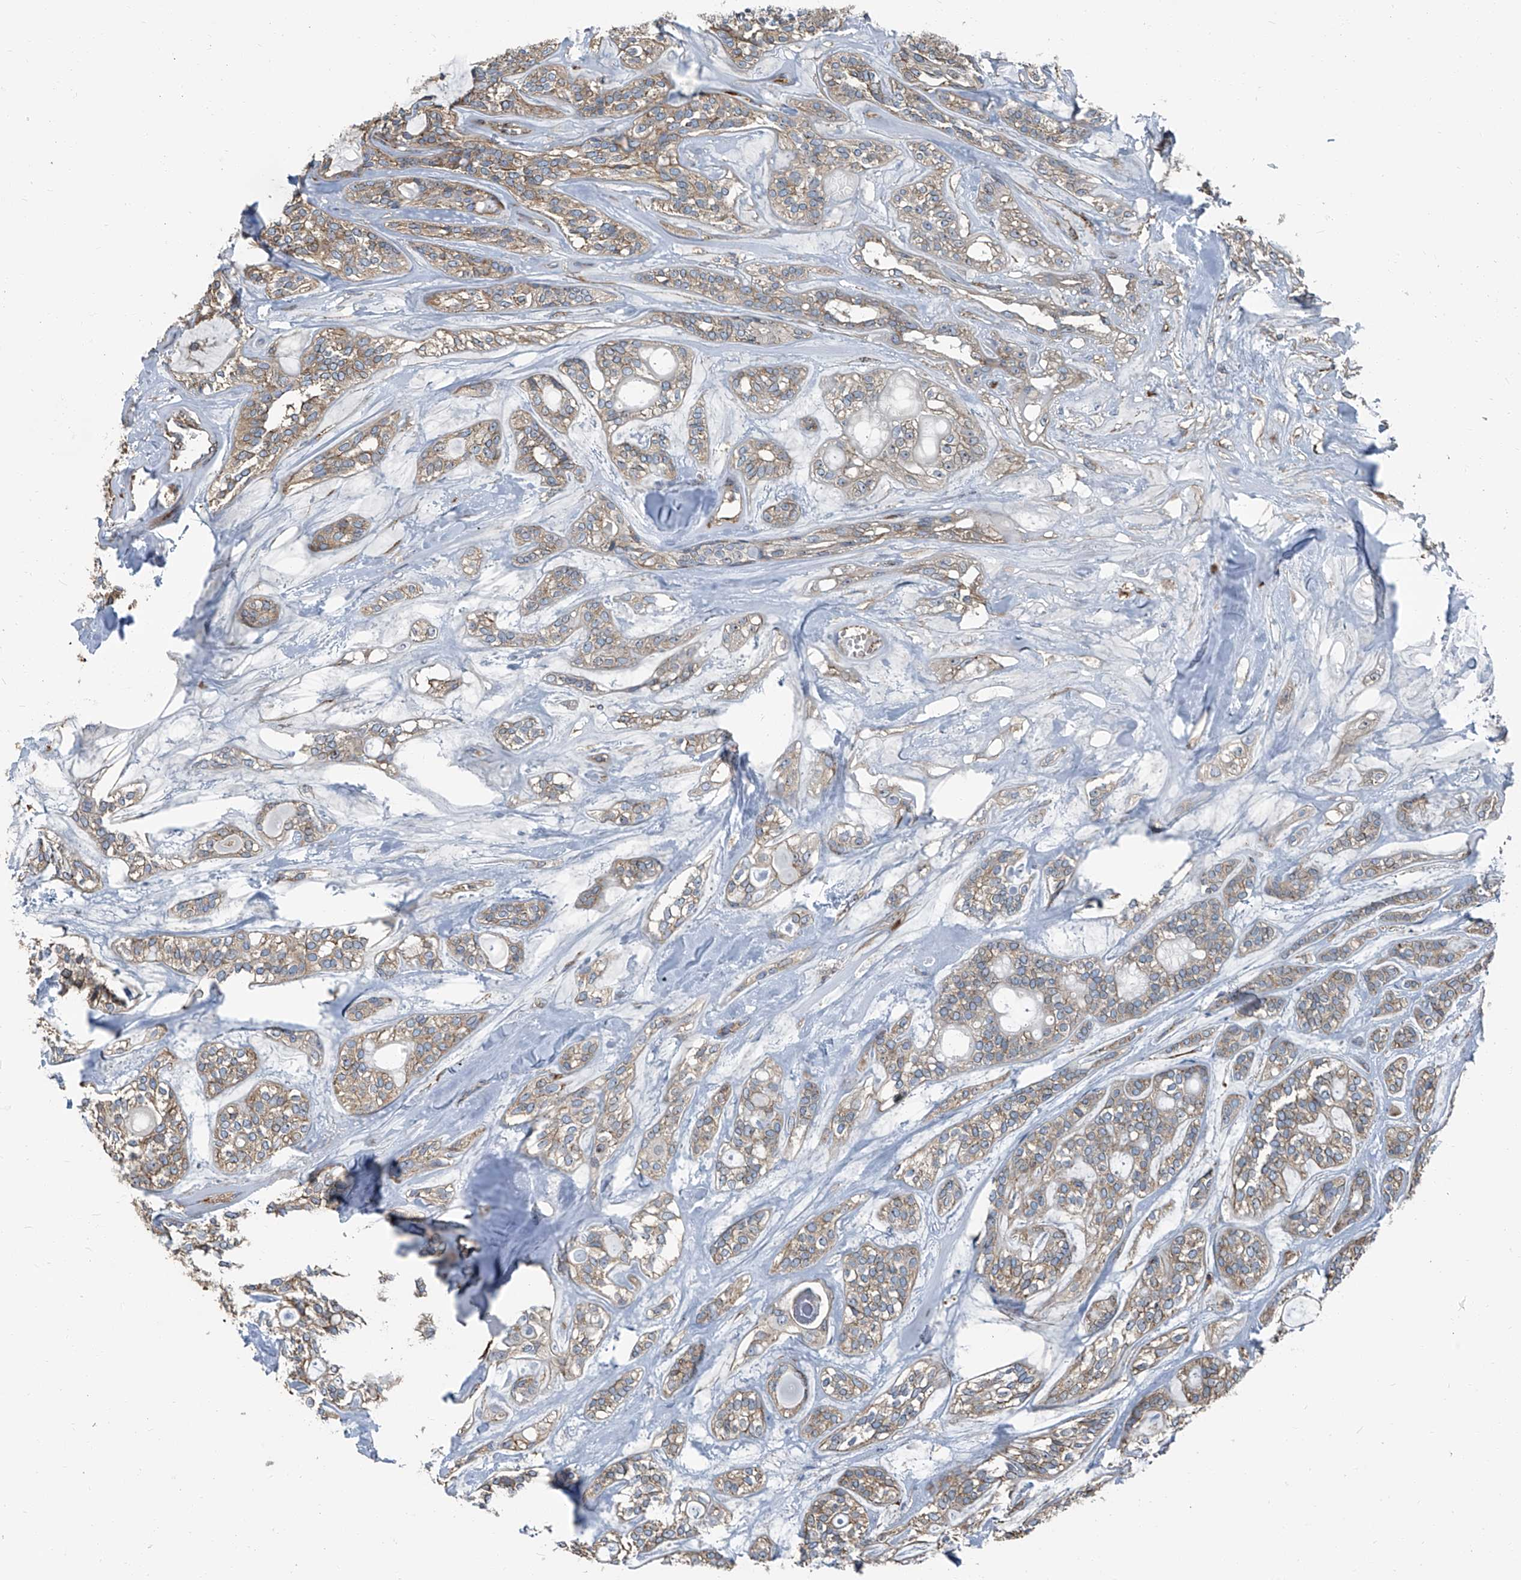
{"staining": {"intensity": "weak", "quantity": "25%-75%", "location": "cytoplasmic/membranous"}, "tissue": "head and neck cancer", "cell_type": "Tumor cells", "image_type": "cancer", "snomed": [{"axis": "morphology", "description": "Adenocarcinoma, NOS"}, {"axis": "topography", "description": "Head-Neck"}], "caption": "DAB immunohistochemical staining of head and neck adenocarcinoma demonstrates weak cytoplasmic/membranous protein staining in approximately 25%-75% of tumor cells.", "gene": "SEPTIN7", "patient": {"sex": "male", "age": 66}}